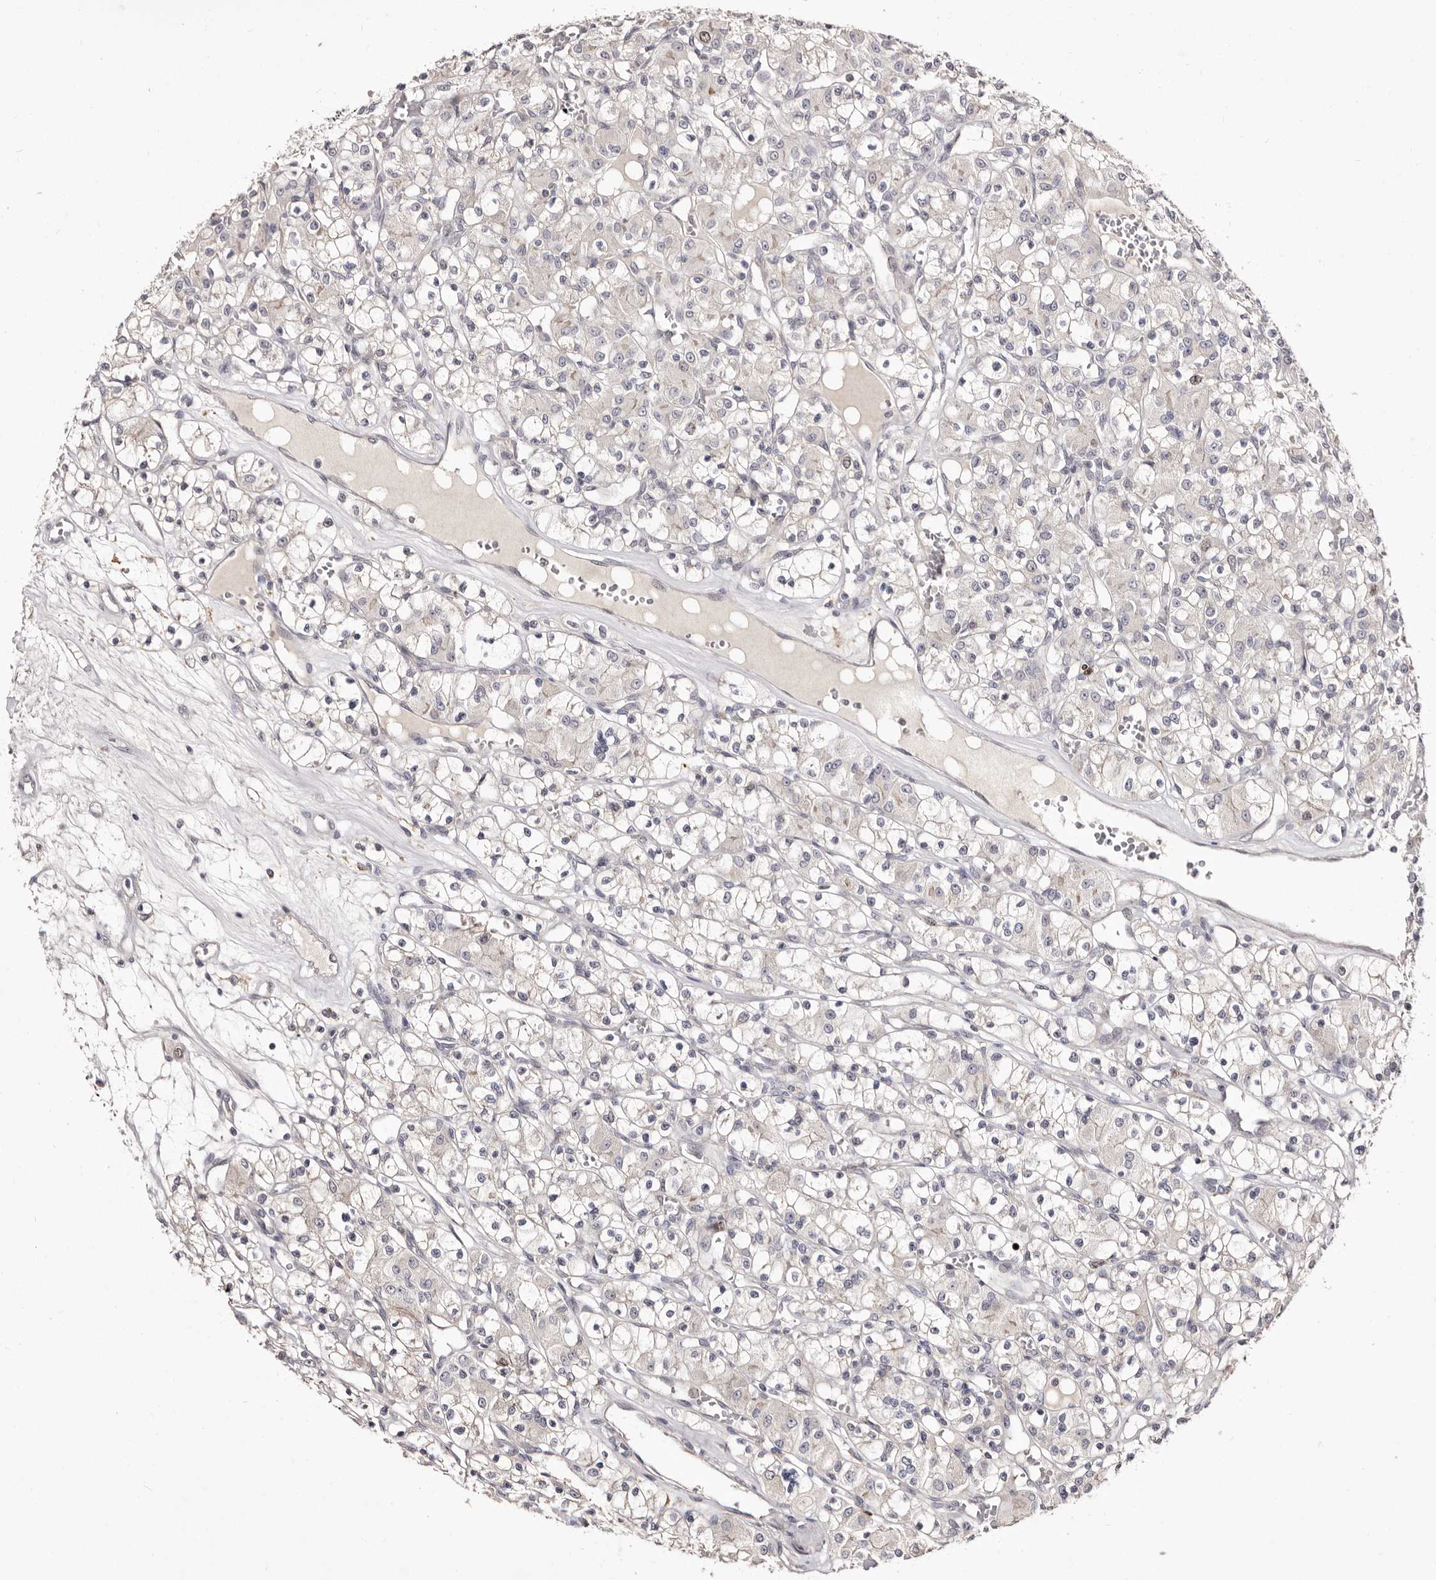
{"staining": {"intensity": "negative", "quantity": "none", "location": "none"}, "tissue": "renal cancer", "cell_type": "Tumor cells", "image_type": "cancer", "snomed": [{"axis": "morphology", "description": "Adenocarcinoma, NOS"}, {"axis": "topography", "description": "Kidney"}], "caption": "High magnification brightfield microscopy of renal cancer (adenocarcinoma) stained with DAB (brown) and counterstained with hematoxylin (blue): tumor cells show no significant positivity.", "gene": "CDCA8", "patient": {"sex": "female", "age": 59}}